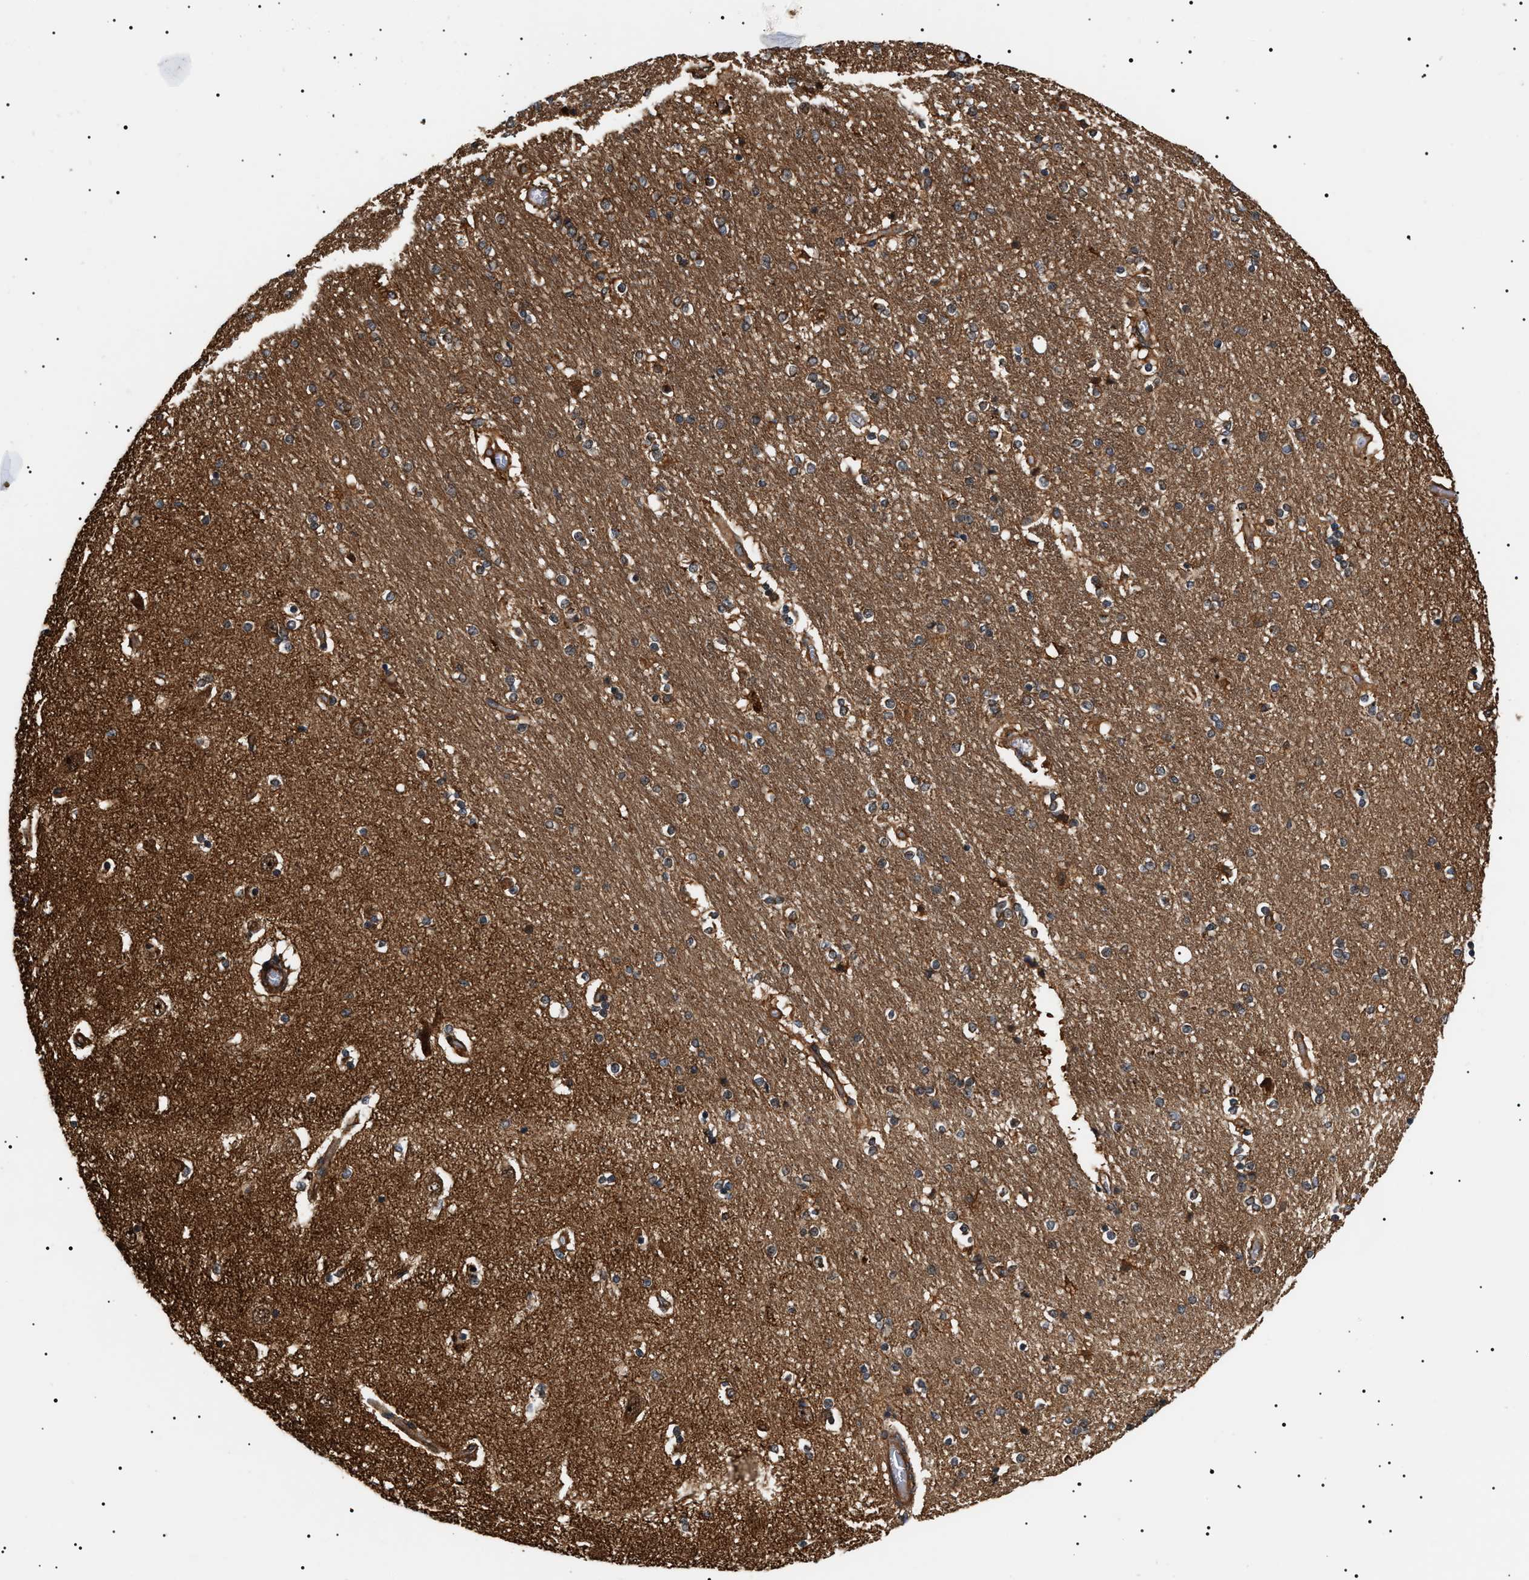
{"staining": {"intensity": "moderate", "quantity": ">75%", "location": "cytoplasmic/membranous"}, "tissue": "hippocampus", "cell_type": "Glial cells", "image_type": "normal", "snomed": [{"axis": "morphology", "description": "Normal tissue, NOS"}, {"axis": "topography", "description": "Hippocampus"}], "caption": "Benign hippocampus reveals moderate cytoplasmic/membranous staining in approximately >75% of glial cells, visualized by immunohistochemistry. (DAB (3,3'-diaminobenzidine) = brown stain, brightfield microscopy at high magnification).", "gene": "SH3GLB2", "patient": {"sex": "female", "age": 54}}